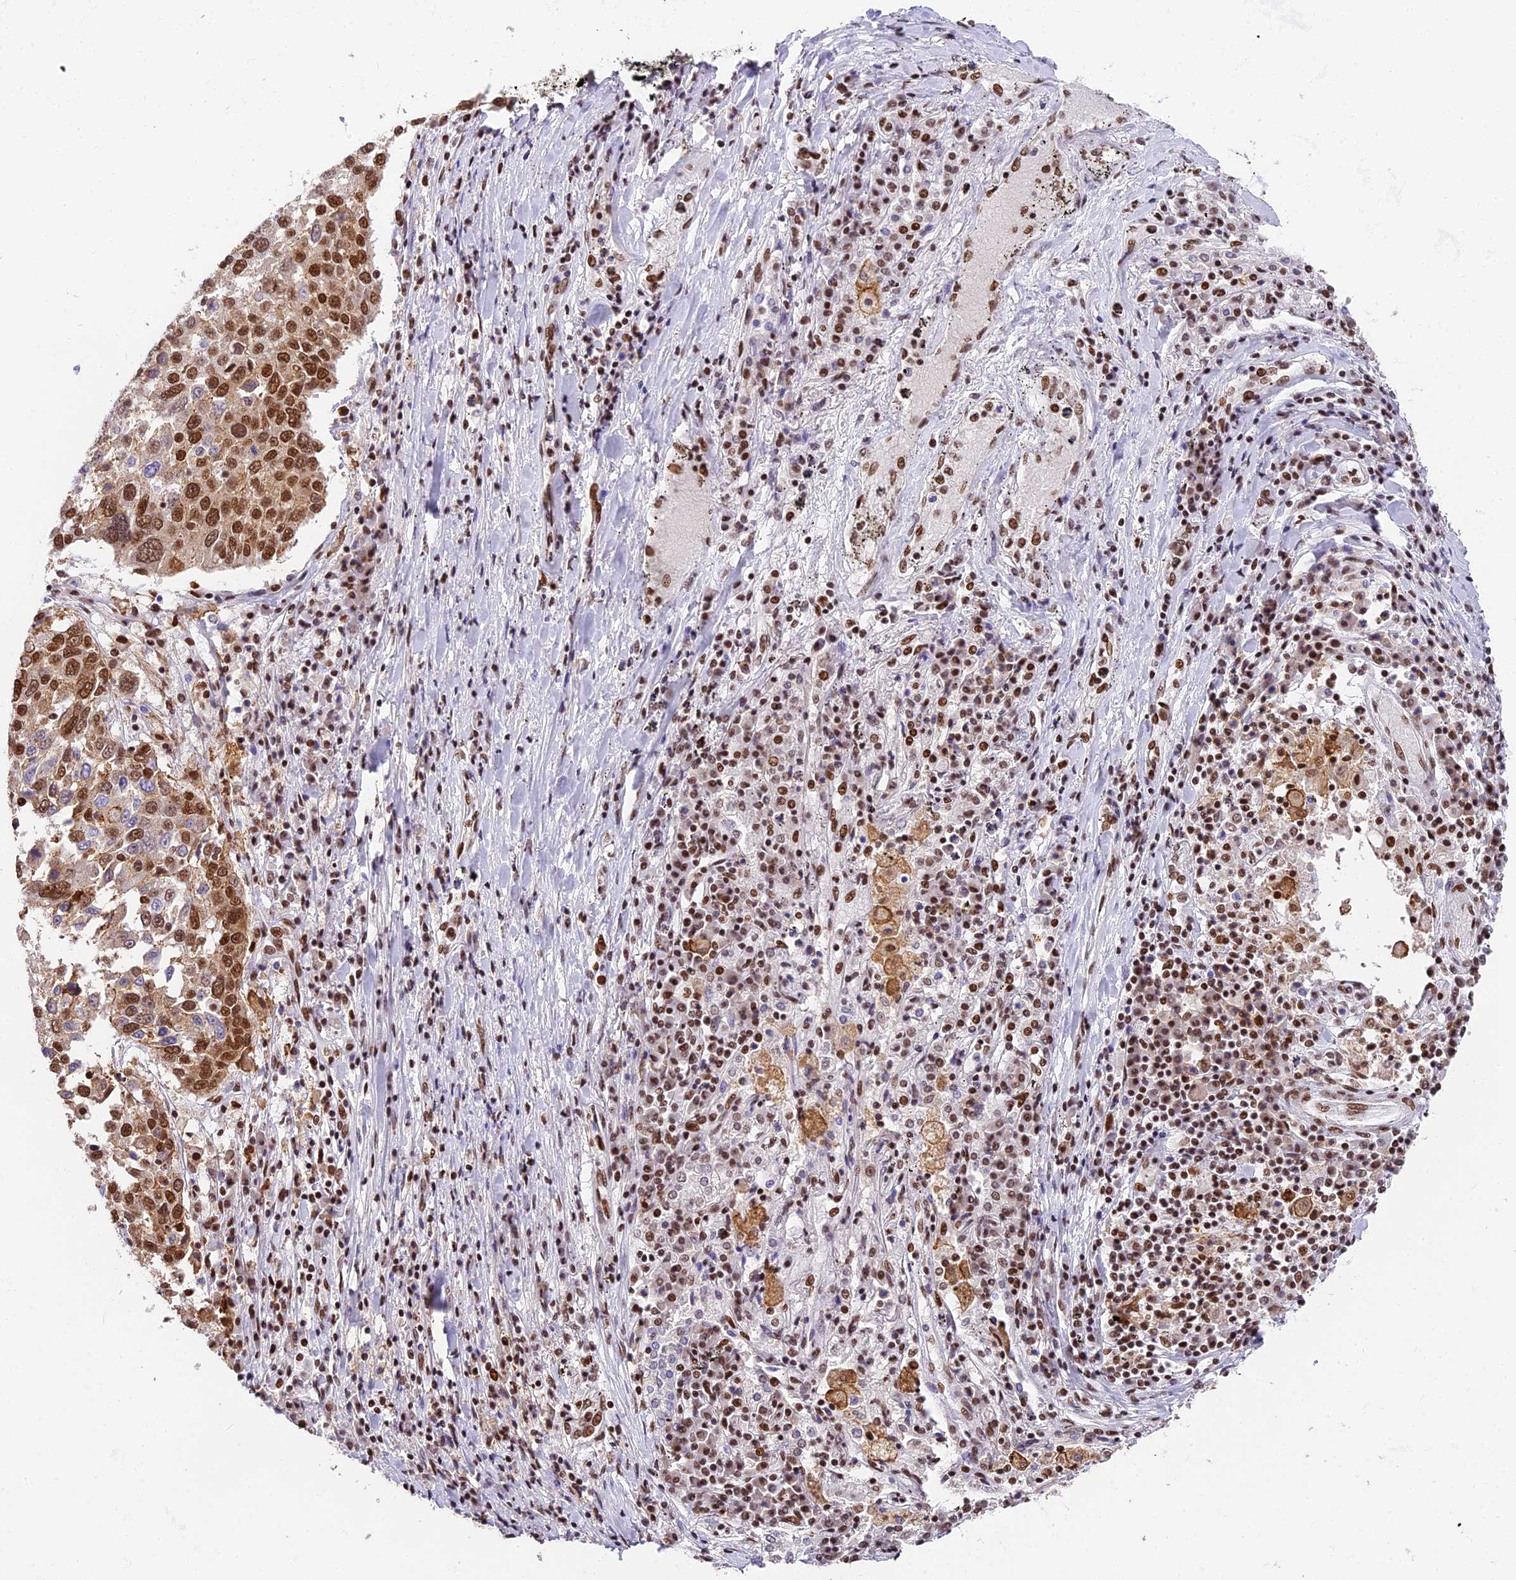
{"staining": {"intensity": "strong", "quantity": ">75%", "location": "nuclear"}, "tissue": "lung cancer", "cell_type": "Tumor cells", "image_type": "cancer", "snomed": [{"axis": "morphology", "description": "Squamous cell carcinoma, NOS"}, {"axis": "topography", "description": "Lung"}], "caption": "Immunohistochemistry micrograph of human squamous cell carcinoma (lung) stained for a protein (brown), which exhibits high levels of strong nuclear positivity in about >75% of tumor cells.", "gene": "SBNO1", "patient": {"sex": "male", "age": 65}}